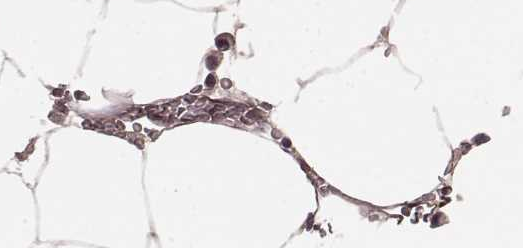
{"staining": {"intensity": "weak", "quantity": "<25%", "location": "cytoplasmic/membranous"}, "tissue": "bone marrow", "cell_type": "Hematopoietic cells", "image_type": "normal", "snomed": [{"axis": "morphology", "description": "Normal tissue, NOS"}, {"axis": "topography", "description": "Bone marrow"}], "caption": "DAB immunohistochemical staining of unremarkable human bone marrow shows no significant expression in hematopoietic cells.", "gene": "GSS", "patient": {"sex": "female", "age": 52}}